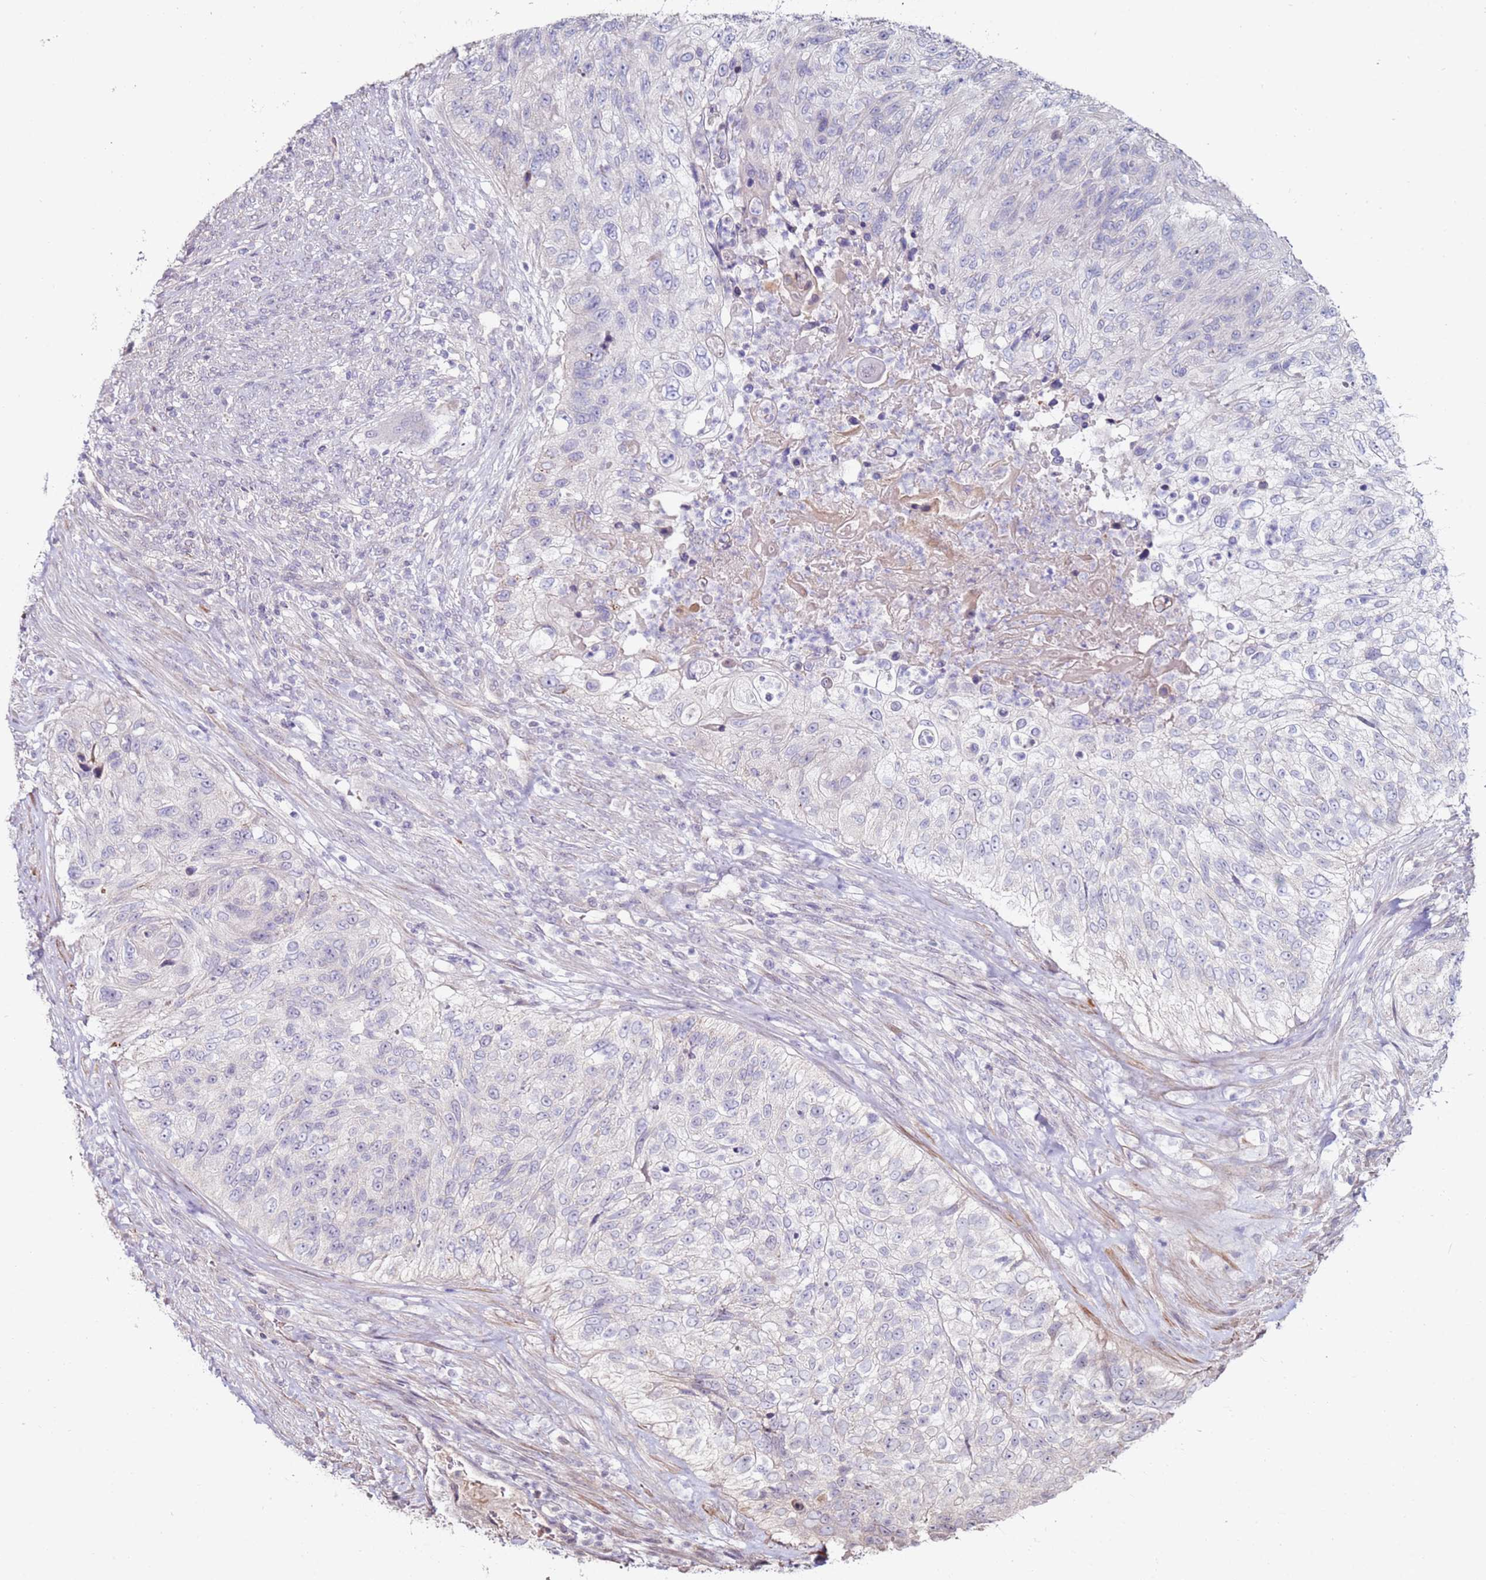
{"staining": {"intensity": "negative", "quantity": "none", "location": "none"}, "tissue": "urothelial cancer", "cell_type": "Tumor cells", "image_type": "cancer", "snomed": [{"axis": "morphology", "description": "Urothelial carcinoma, High grade"}, {"axis": "topography", "description": "Urinary bladder"}], "caption": "IHC image of human high-grade urothelial carcinoma stained for a protein (brown), which demonstrates no expression in tumor cells. The staining is performed using DAB (3,3'-diaminobenzidine) brown chromogen with nuclei counter-stained in using hematoxylin.", "gene": "RARS2", "patient": {"sex": "female", "age": 60}}